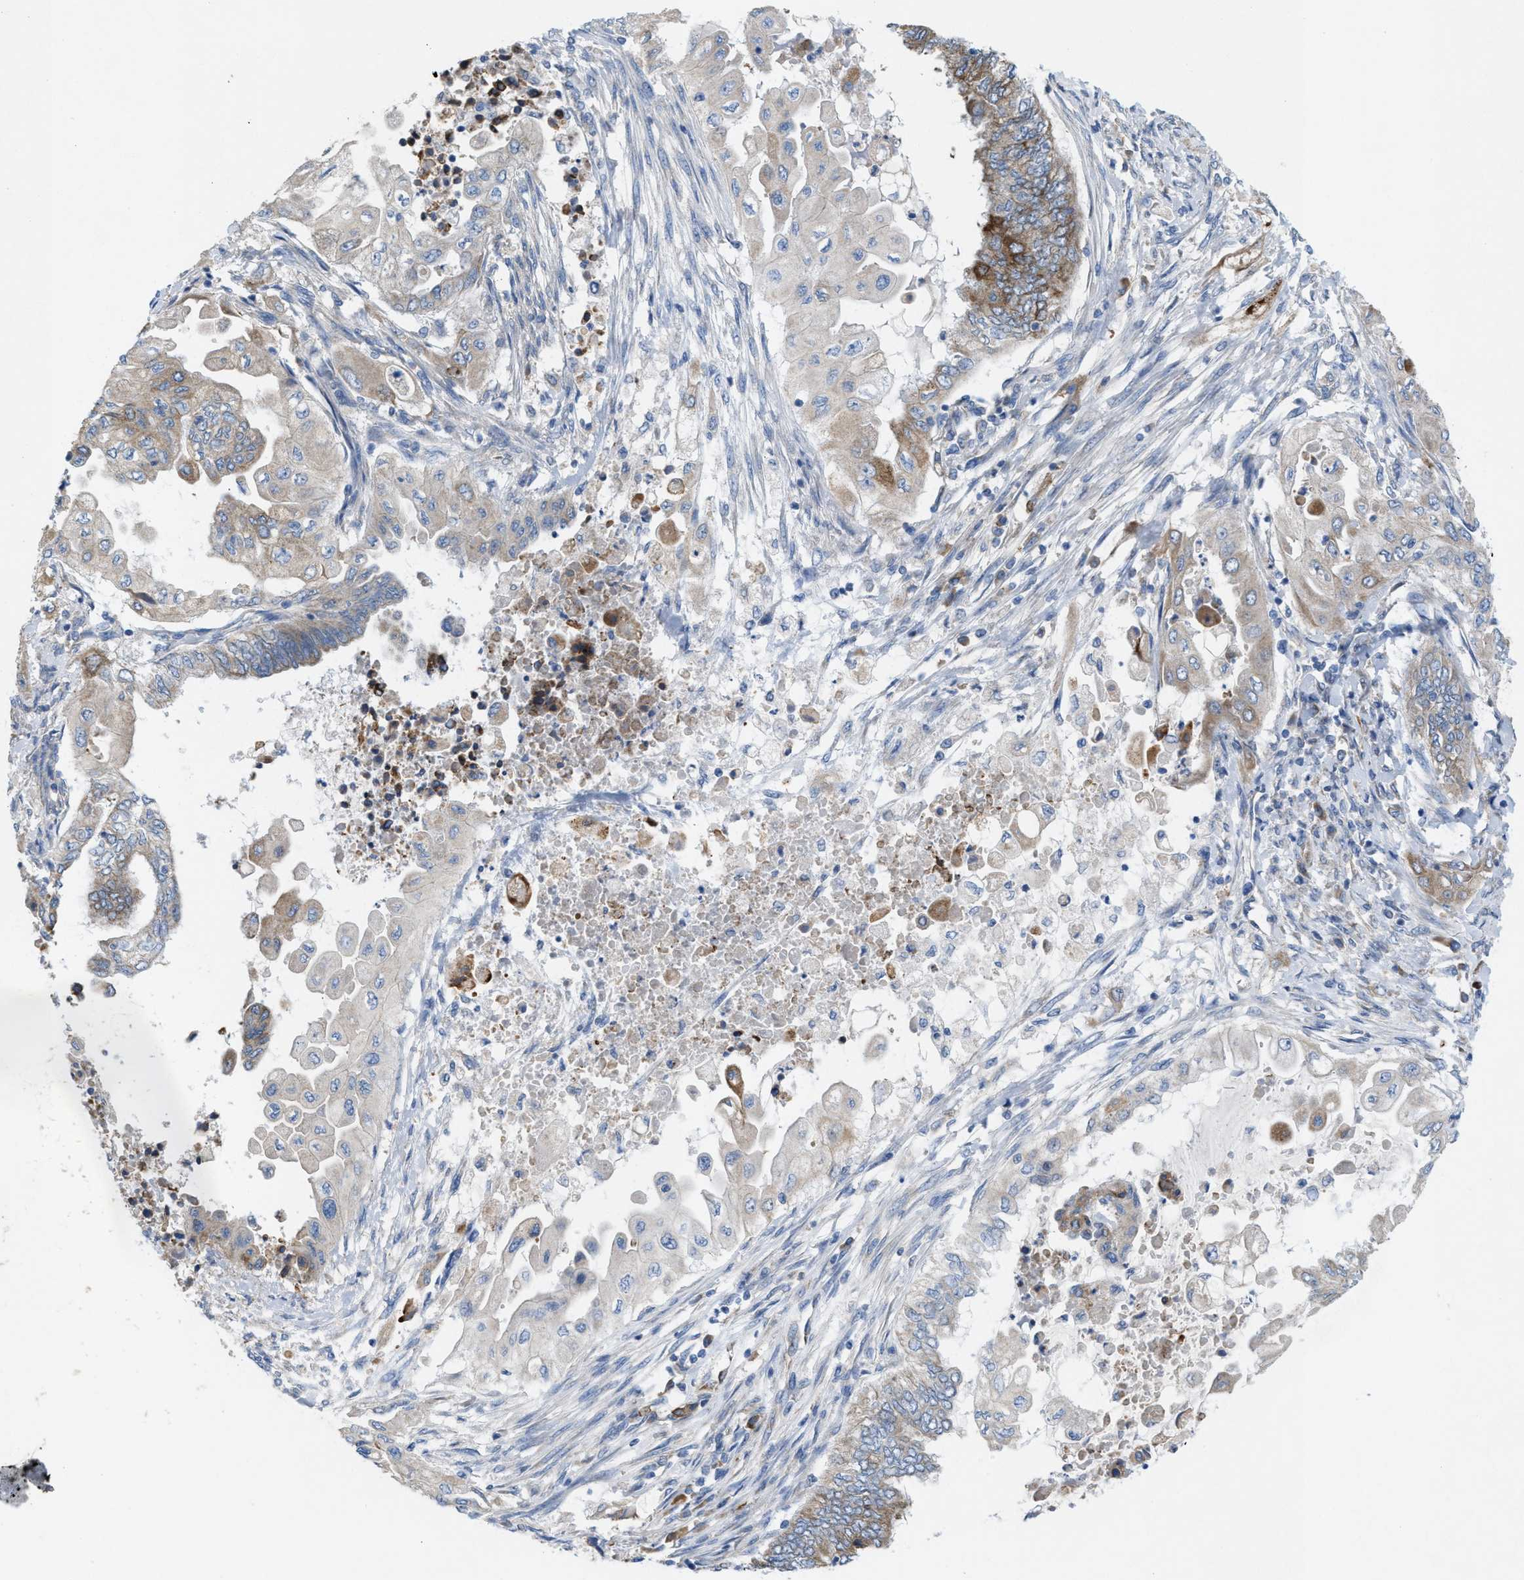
{"staining": {"intensity": "weak", "quantity": "25%-75%", "location": "cytoplasmic/membranous"}, "tissue": "endometrial cancer", "cell_type": "Tumor cells", "image_type": "cancer", "snomed": [{"axis": "morphology", "description": "Adenocarcinoma, NOS"}, {"axis": "topography", "description": "Uterus"}, {"axis": "topography", "description": "Endometrium"}], "caption": "Brown immunohistochemical staining in human endometrial cancer reveals weak cytoplasmic/membranous positivity in approximately 25%-75% of tumor cells.", "gene": "DYNC2I1", "patient": {"sex": "female", "age": 70}}